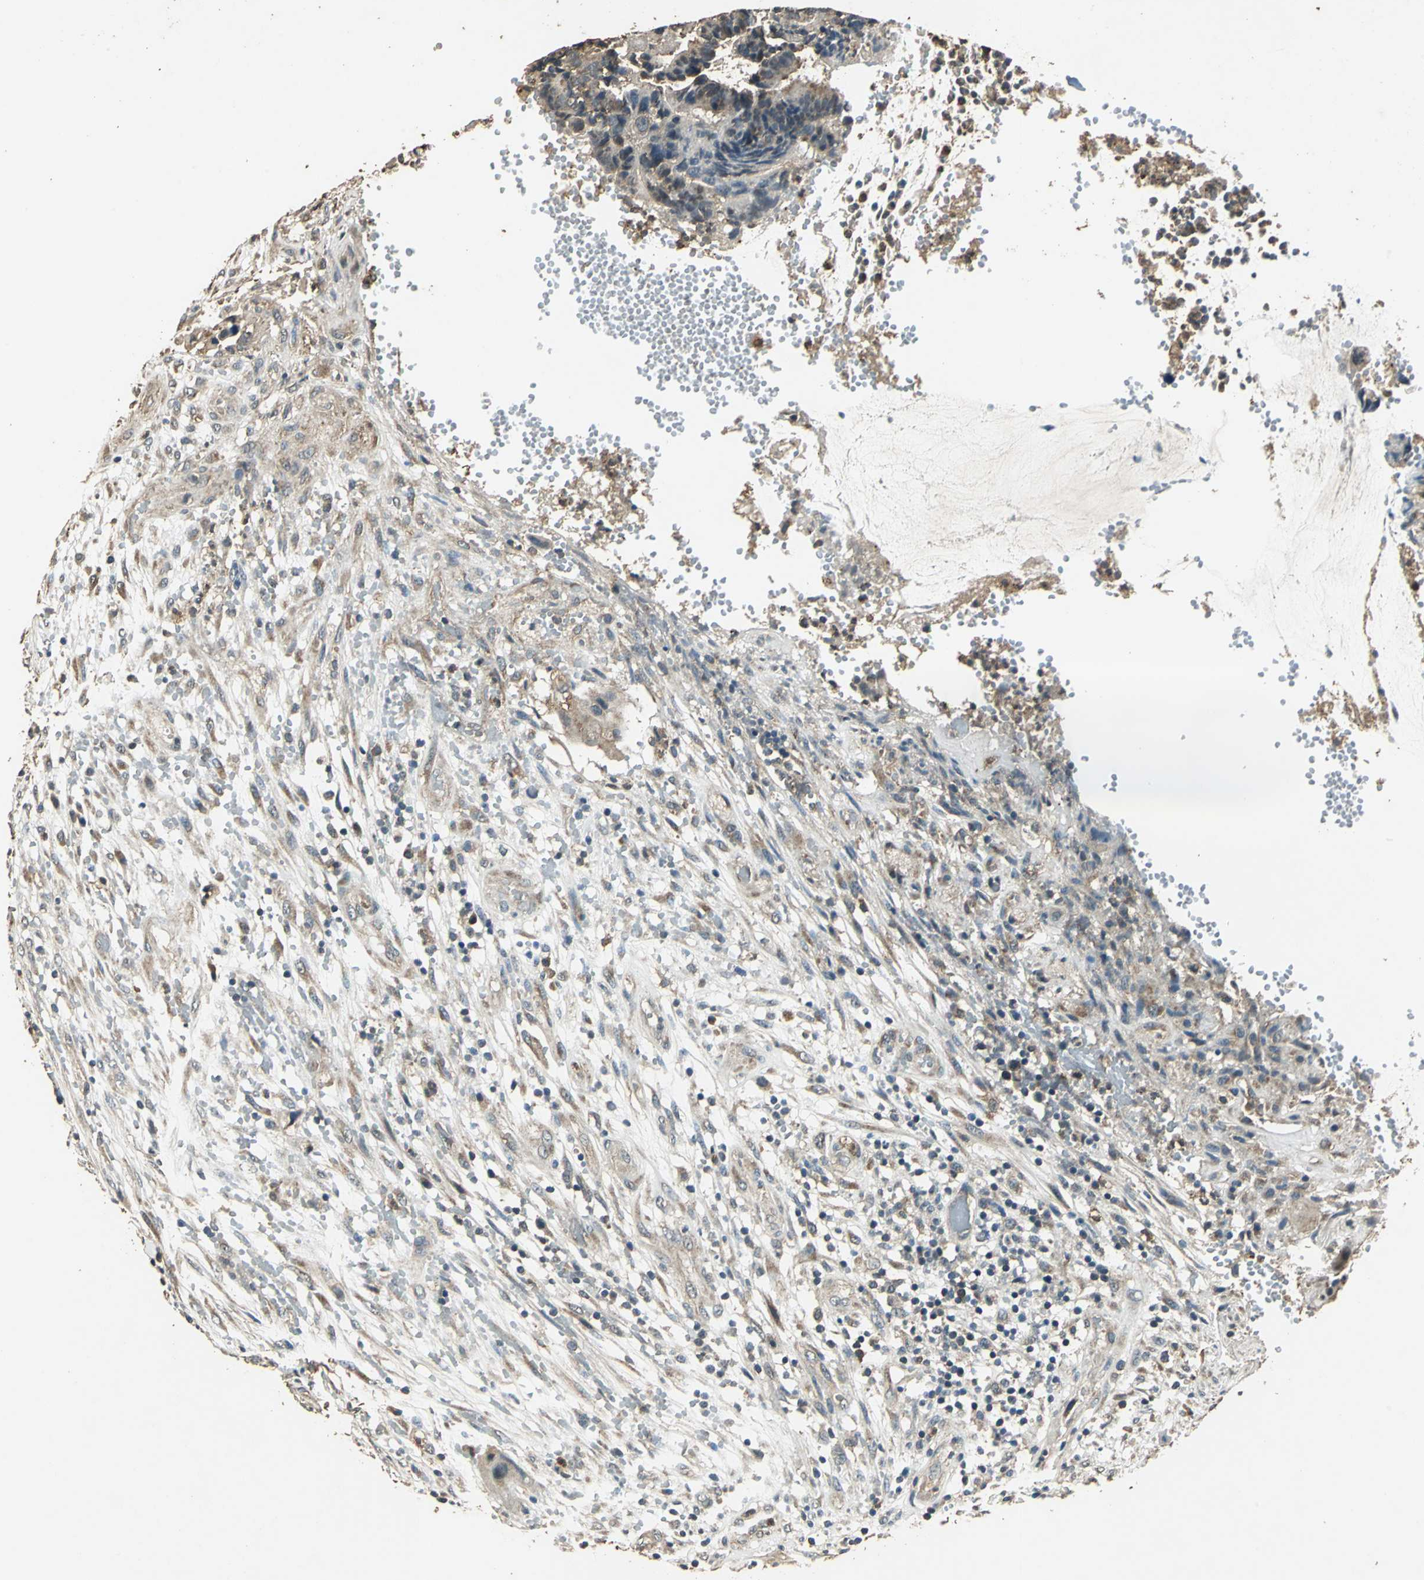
{"staining": {"intensity": "weak", "quantity": ">75%", "location": "cytoplasmic/membranous"}, "tissue": "colorectal cancer", "cell_type": "Tumor cells", "image_type": "cancer", "snomed": [{"axis": "morphology", "description": "Adenocarcinoma, NOS"}, {"axis": "topography", "description": "Colon"}], "caption": "Immunohistochemistry (DAB) staining of colorectal cancer exhibits weak cytoplasmic/membranous protein staining in approximately >75% of tumor cells.", "gene": "TMPRSS4", "patient": {"sex": "female", "age": 57}}